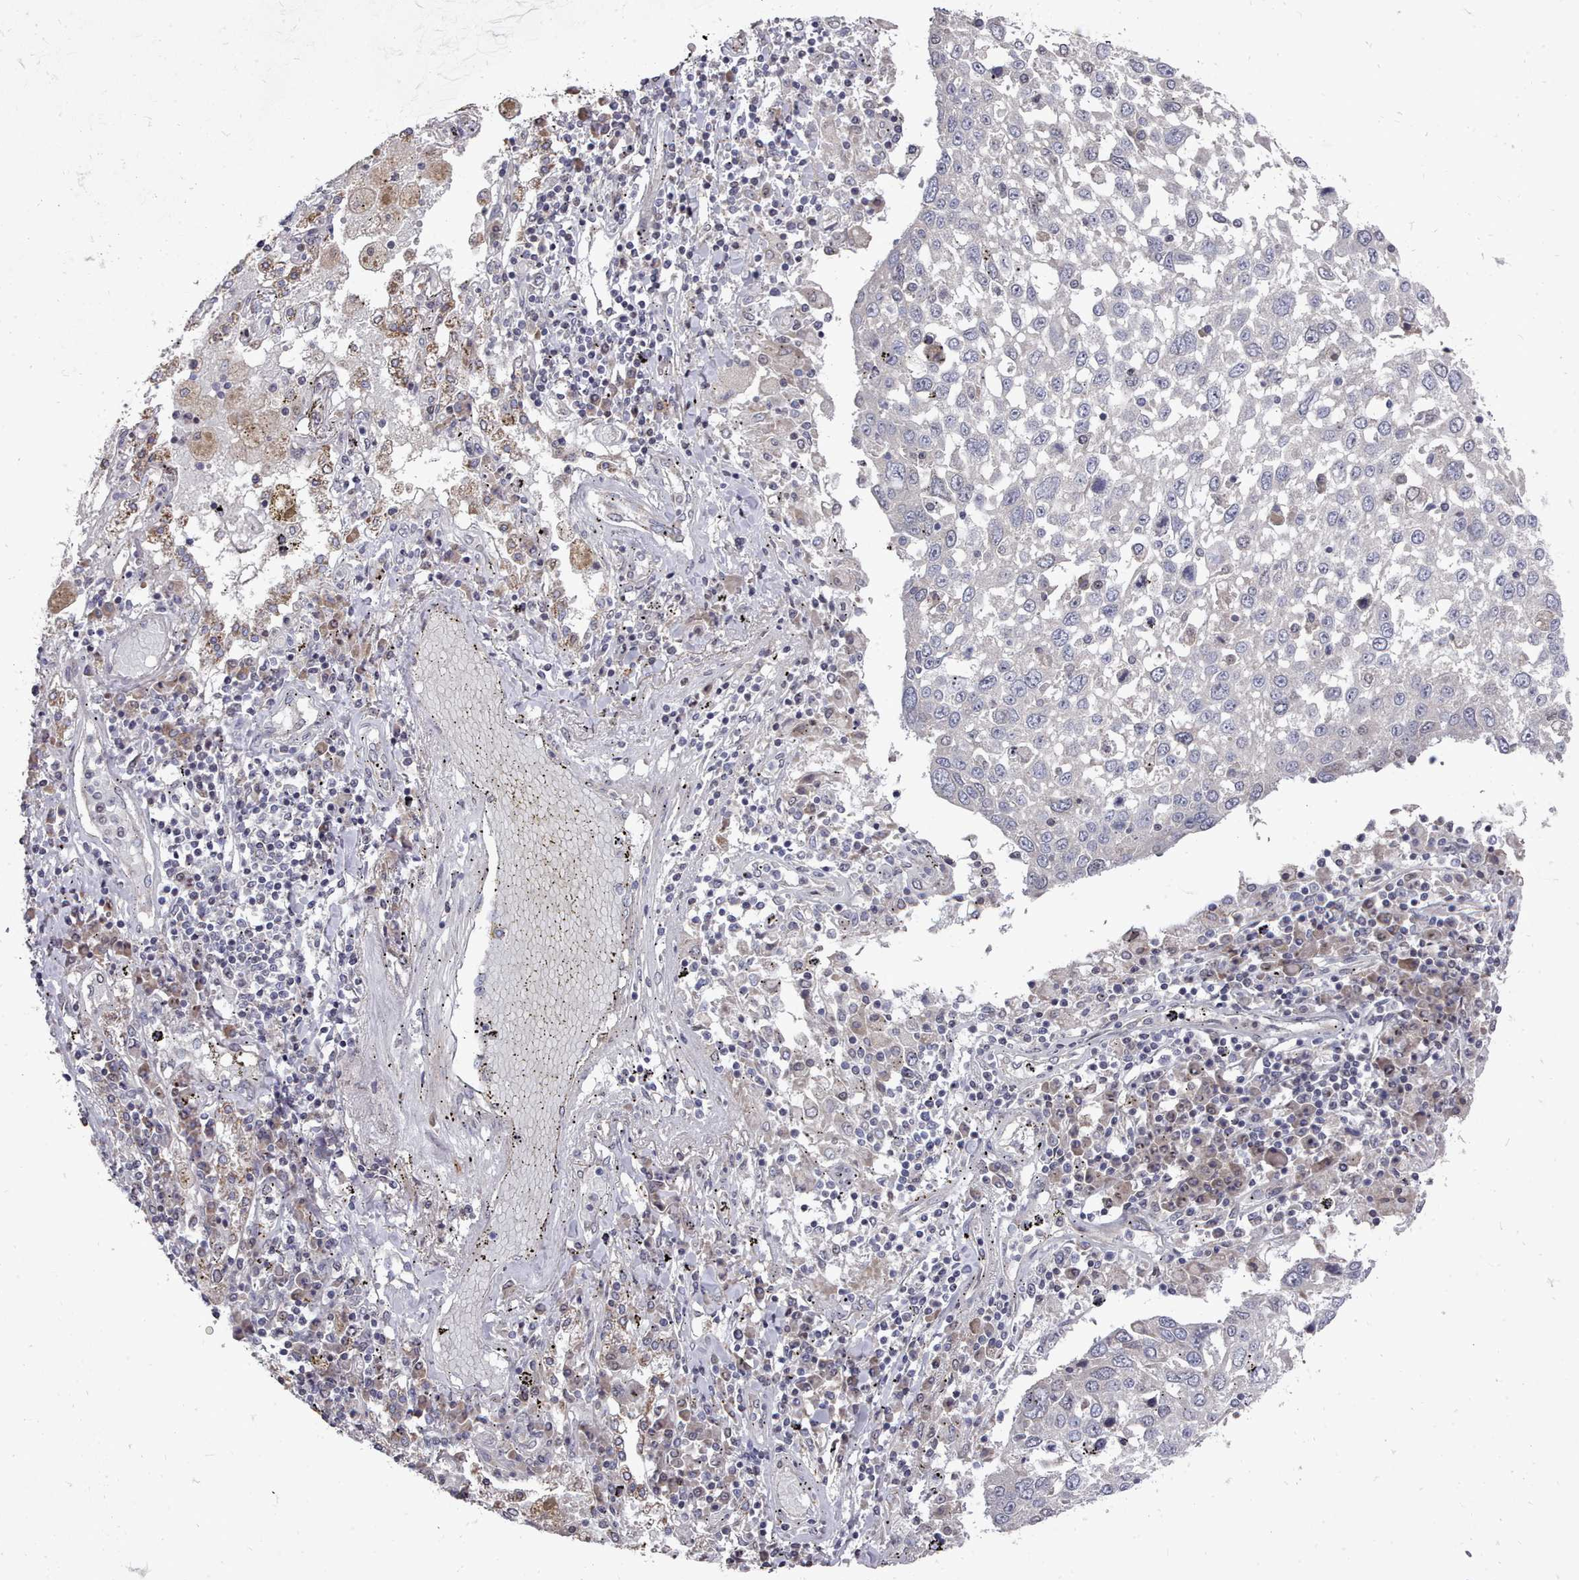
{"staining": {"intensity": "negative", "quantity": "none", "location": "none"}, "tissue": "lung cancer", "cell_type": "Tumor cells", "image_type": "cancer", "snomed": [{"axis": "morphology", "description": "Squamous cell carcinoma, NOS"}, {"axis": "topography", "description": "Lung"}], "caption": "The micrograph exhibits no significant positivity in tumor cells of lung cancer.", "gene": "ACKR3", "patient": {"sex": "male", "age": 65}}